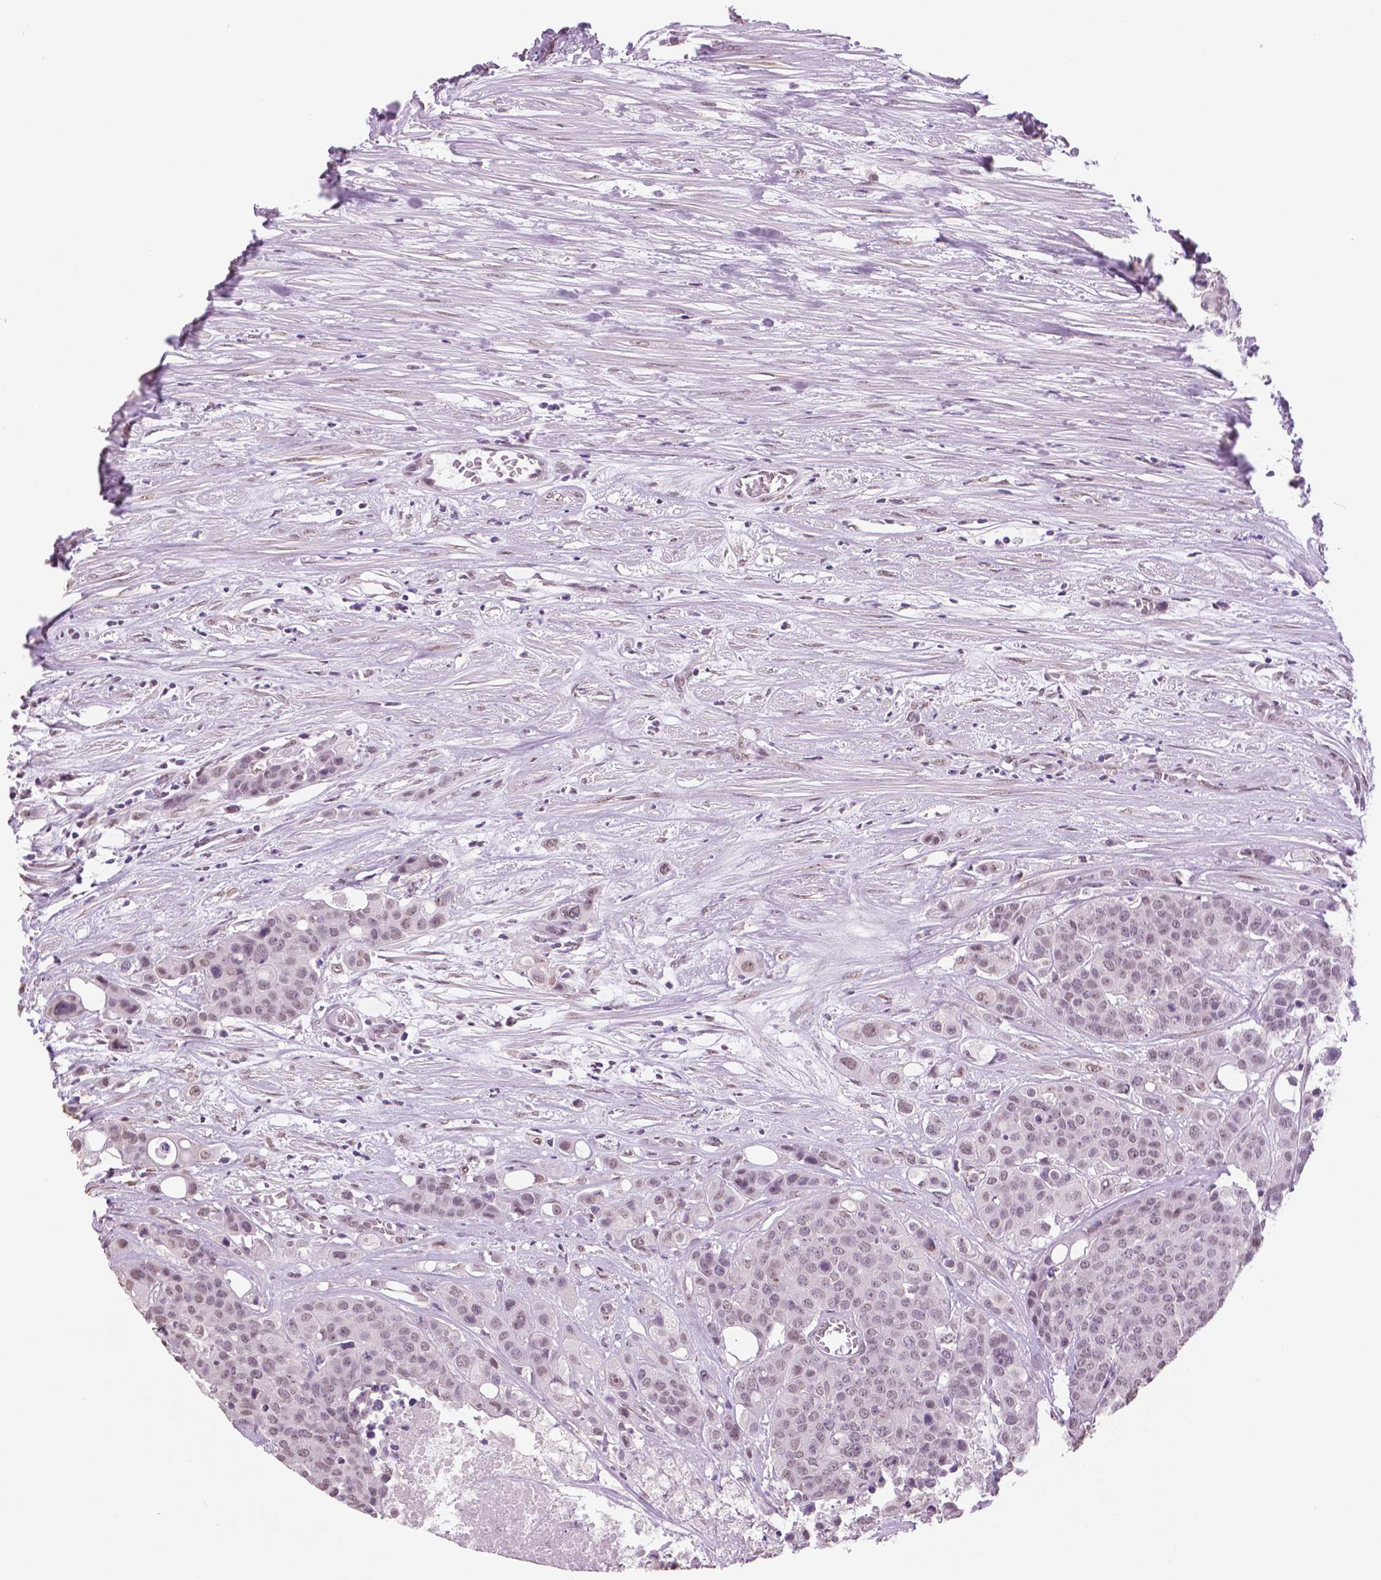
{"staining": {"intensity": "weak", "quantity": "<25%", "location": "nuclear"}, "tissue": "carcinoid", "cell_type": "Tumor cells", "image_type": "cancer", "snomed": [{"axis": "morphology", "description": "Carcinoid, malignant, NOS"}, {"axis": "topography", "description": "Colon"}], "caption": "This is an immunohistochemistry (IHC) photomicrograph of human malignant carcinoid. There is no positivity in tumor cells.", "gene": "IGF2BP1", "patient": {"sex": "male", "age": 81}}